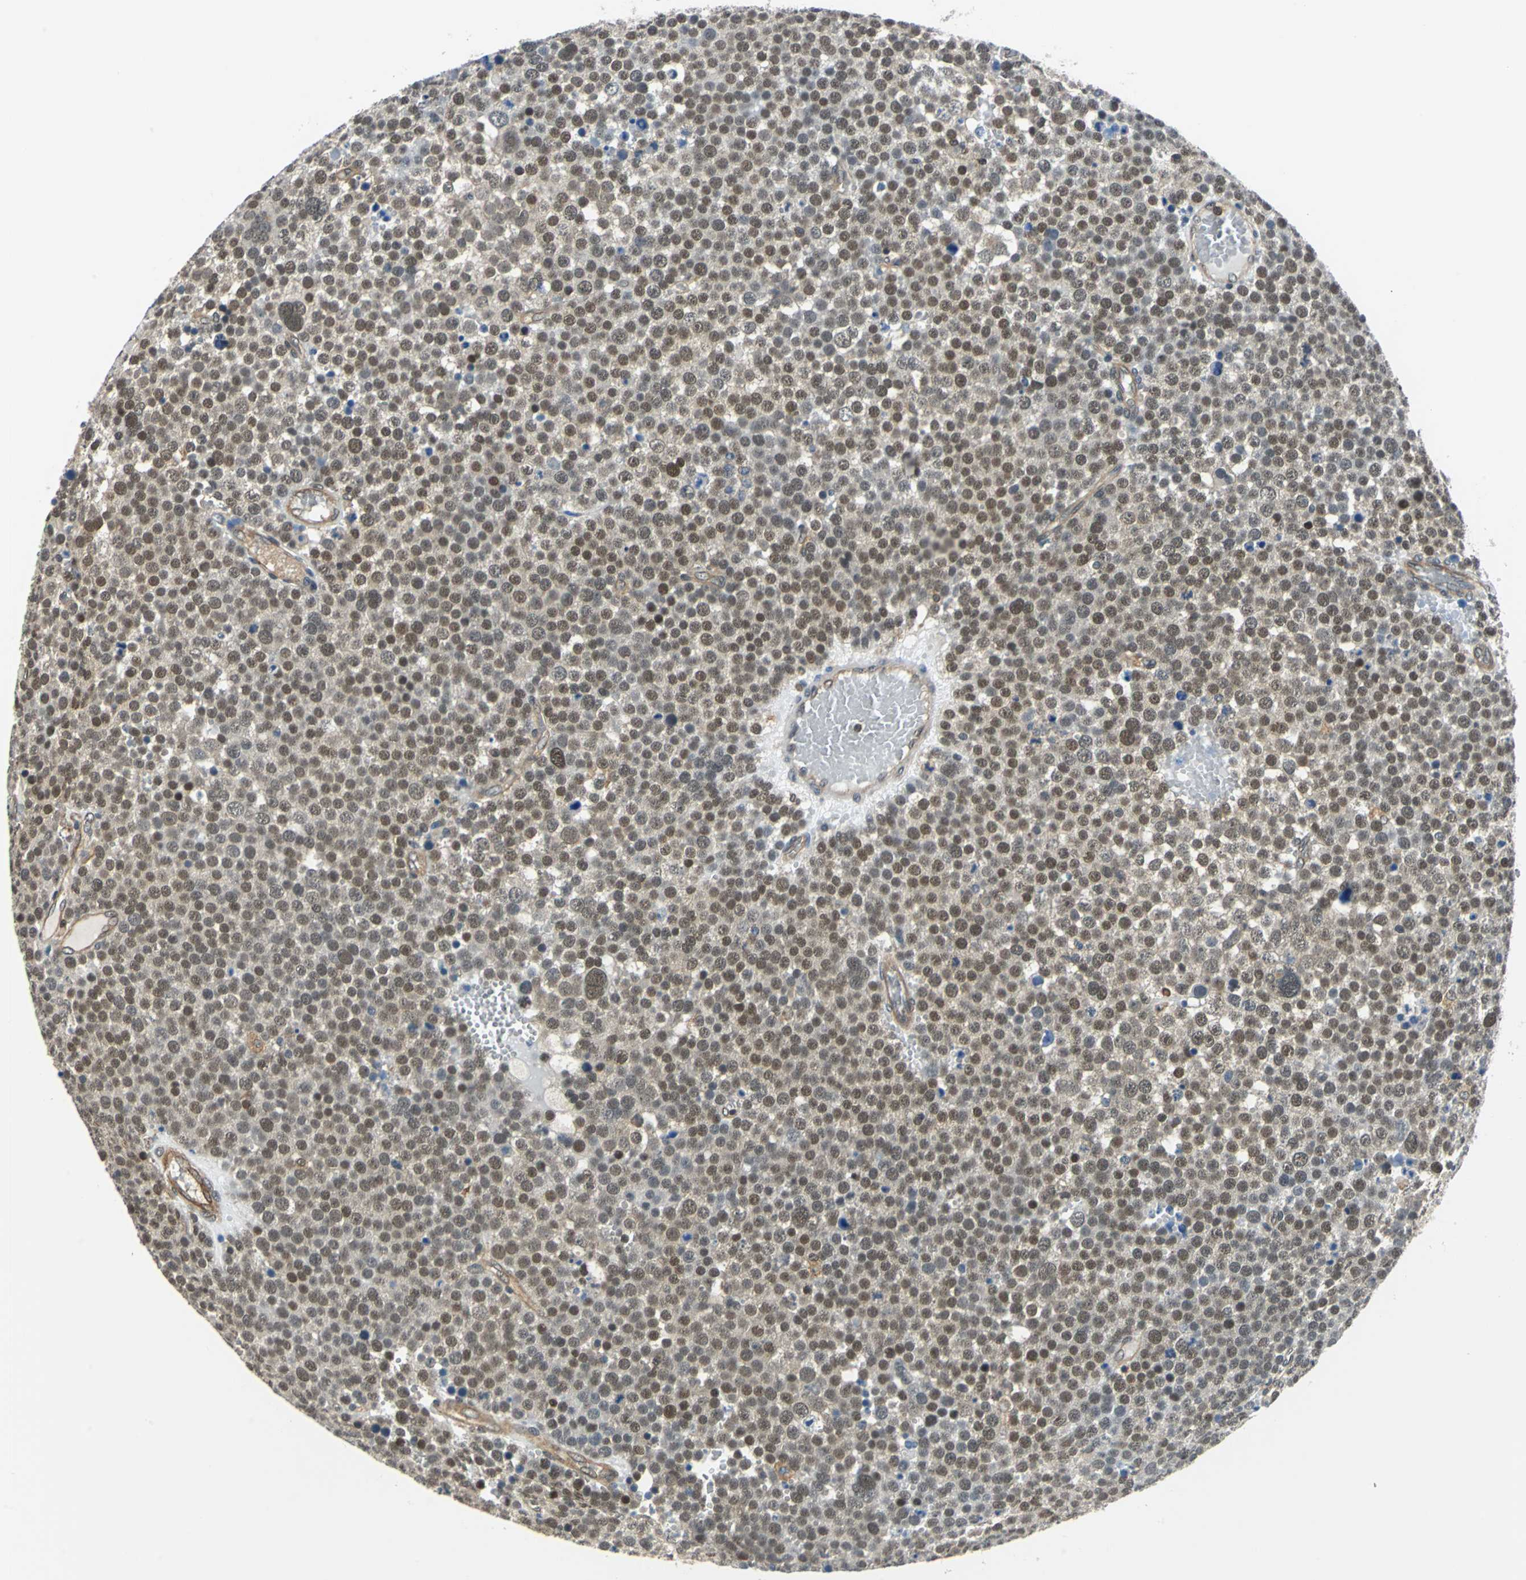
{"staining": {"intensity": "moderate", "quantity": ">75%", "location": "cytoplasmic/membranous,nuclear"}, "tissue": "testis cancer", "cell_type": "Tumor cells", "image_type": "cancer", "snomed": [{"axis": "morphology", "description": "Seminoma, NOS"}, {"axis": "topography", "description": "Testis"}], "caption": "Protein staining of testis seminoma tissue shows moderate cytoplasmic/membranous and nuclear expression in approximately >75% of tumor cells.", "gene": "ARPC3", "patient": {"sex": "male", "age": 71}}